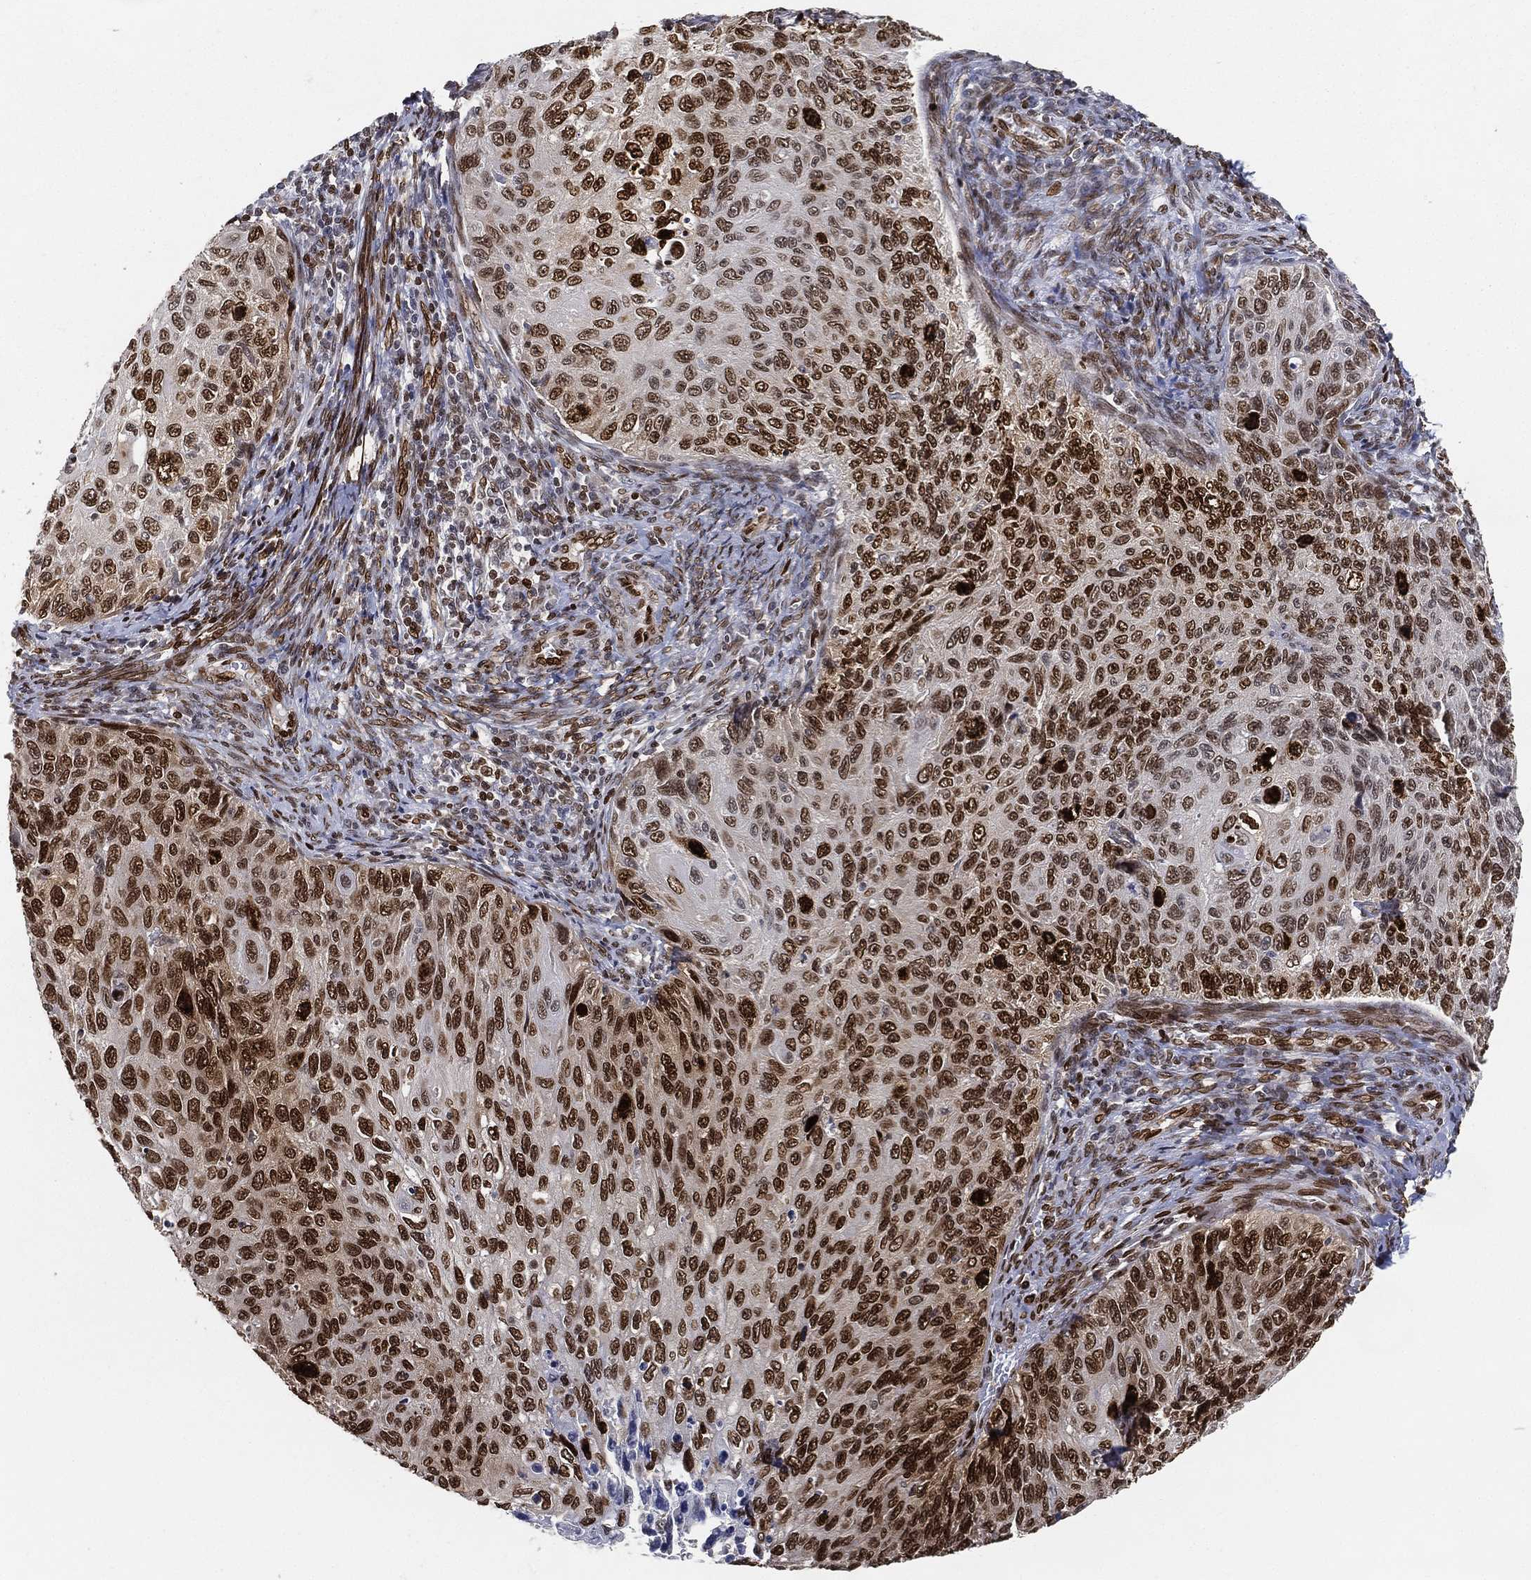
{"staining": {"intensity": "strong", "quantity": ">75%", "location": "nuclear"}, "tissue": "cervical cancer", "cell_type": "Tumor cells", "image_type": "cancer", "snomed": [{"axis": "morphology", "description": "Squamous cell carcinoma, NOS"}, {"axis": "topography", "description": "Cervix"}], "caption": "Immunohistochemical staining of human cervical squamous cell carcinoma exhibits high levels of strong nuclear positivity in approximately >75% of tumor cells.", "gene": "LMNB1", "patient": {"sex": "female", "age": 70}}